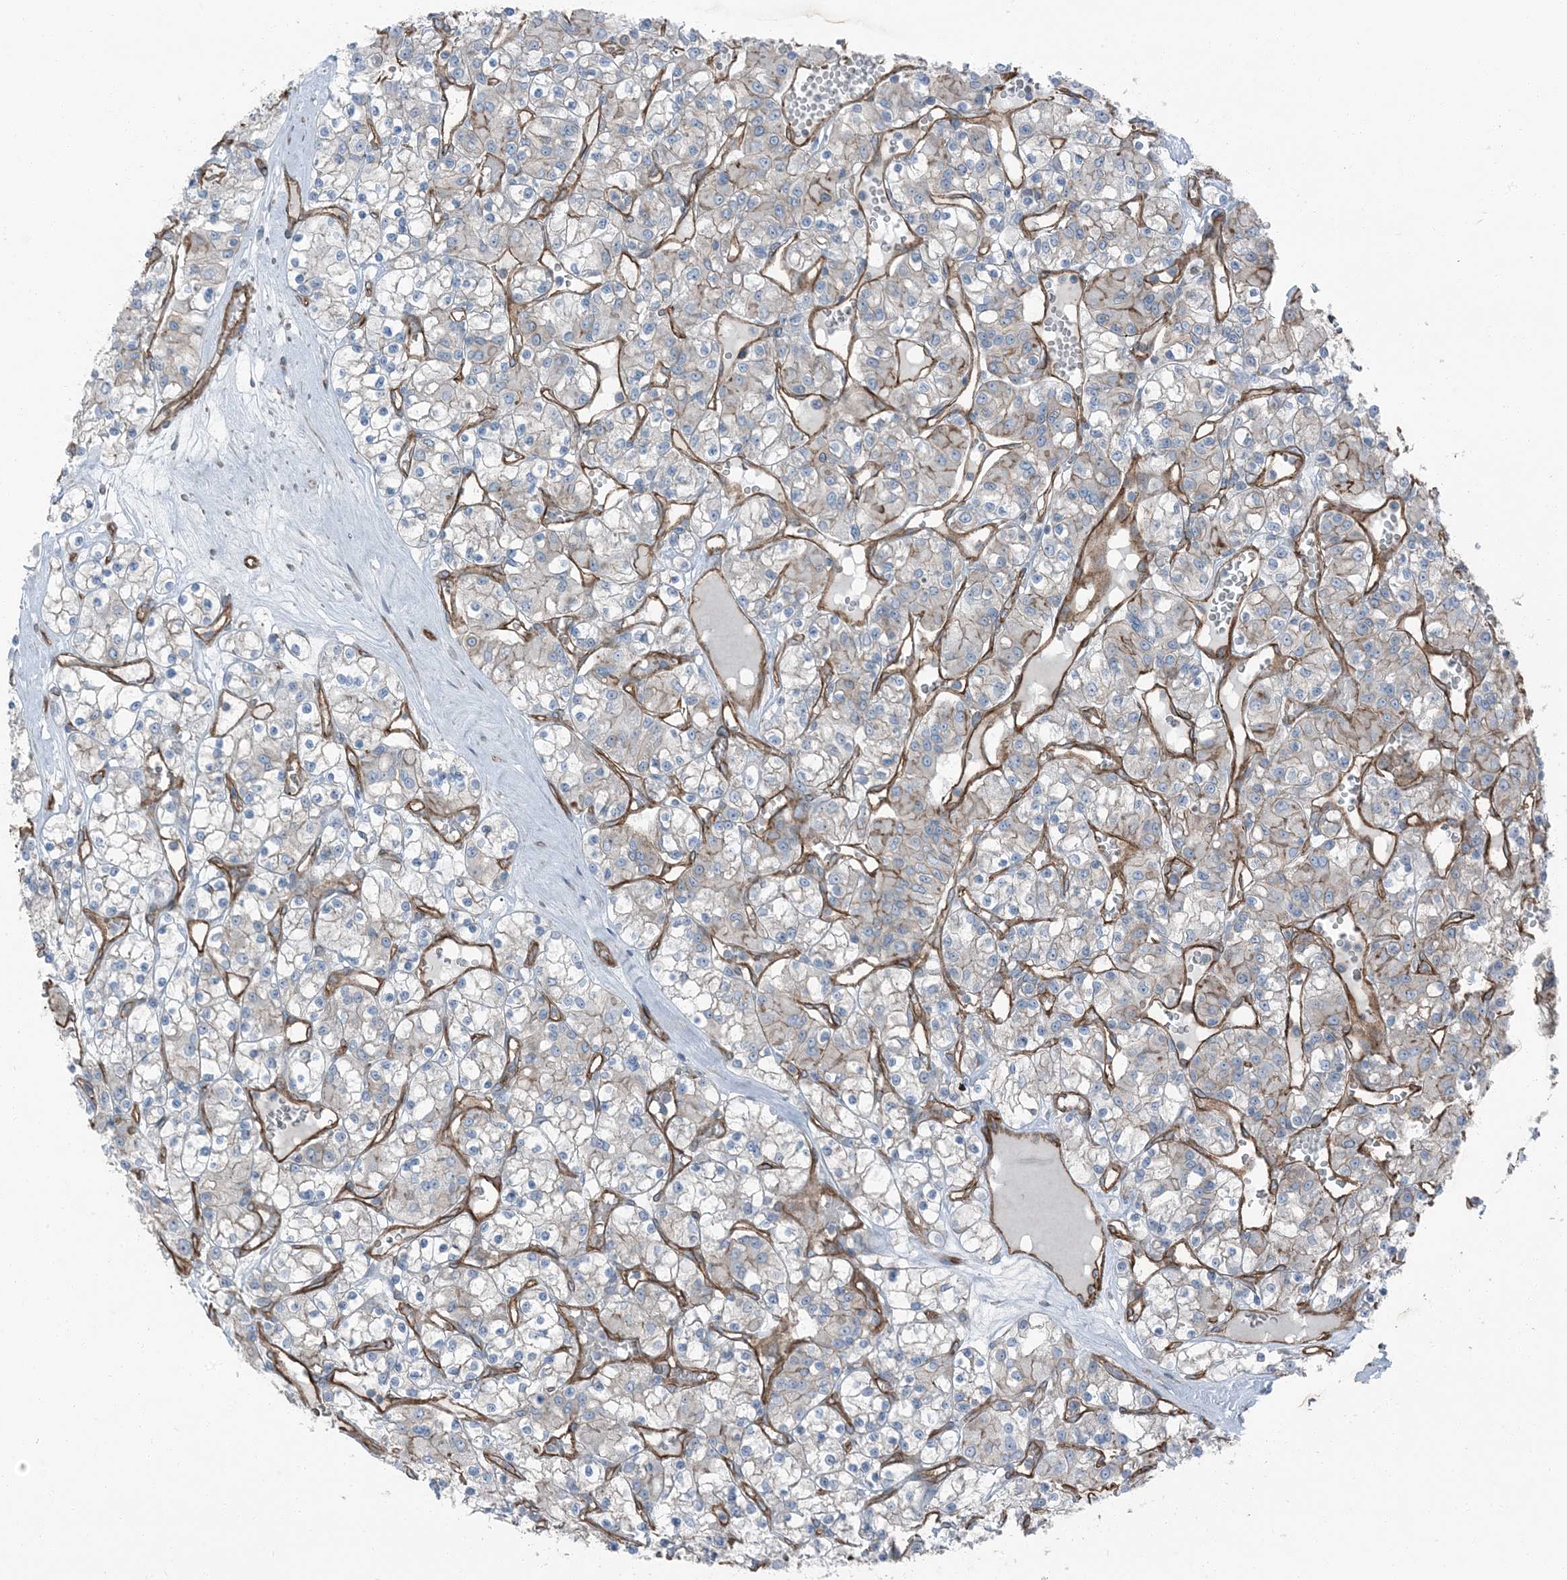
{"staining": {"intensity": "negative", "quantity": "none", "location": "none"}, "tissue": "renal cancer", "cell_type": "Tumor cells", "image_type": "cancer", "snomed": [{"axis": "morphology", "description": "Adenocarcinoma, NOS"}, {"axis": "topography", "description": "Kidney"}], "caption": "This is a micrograph of immunohistochemistry staining of renal cancer, which shows no positivity in tumor cells.", "gene": "ZFP90", "patient": {"sex": "female", "age": 59}}